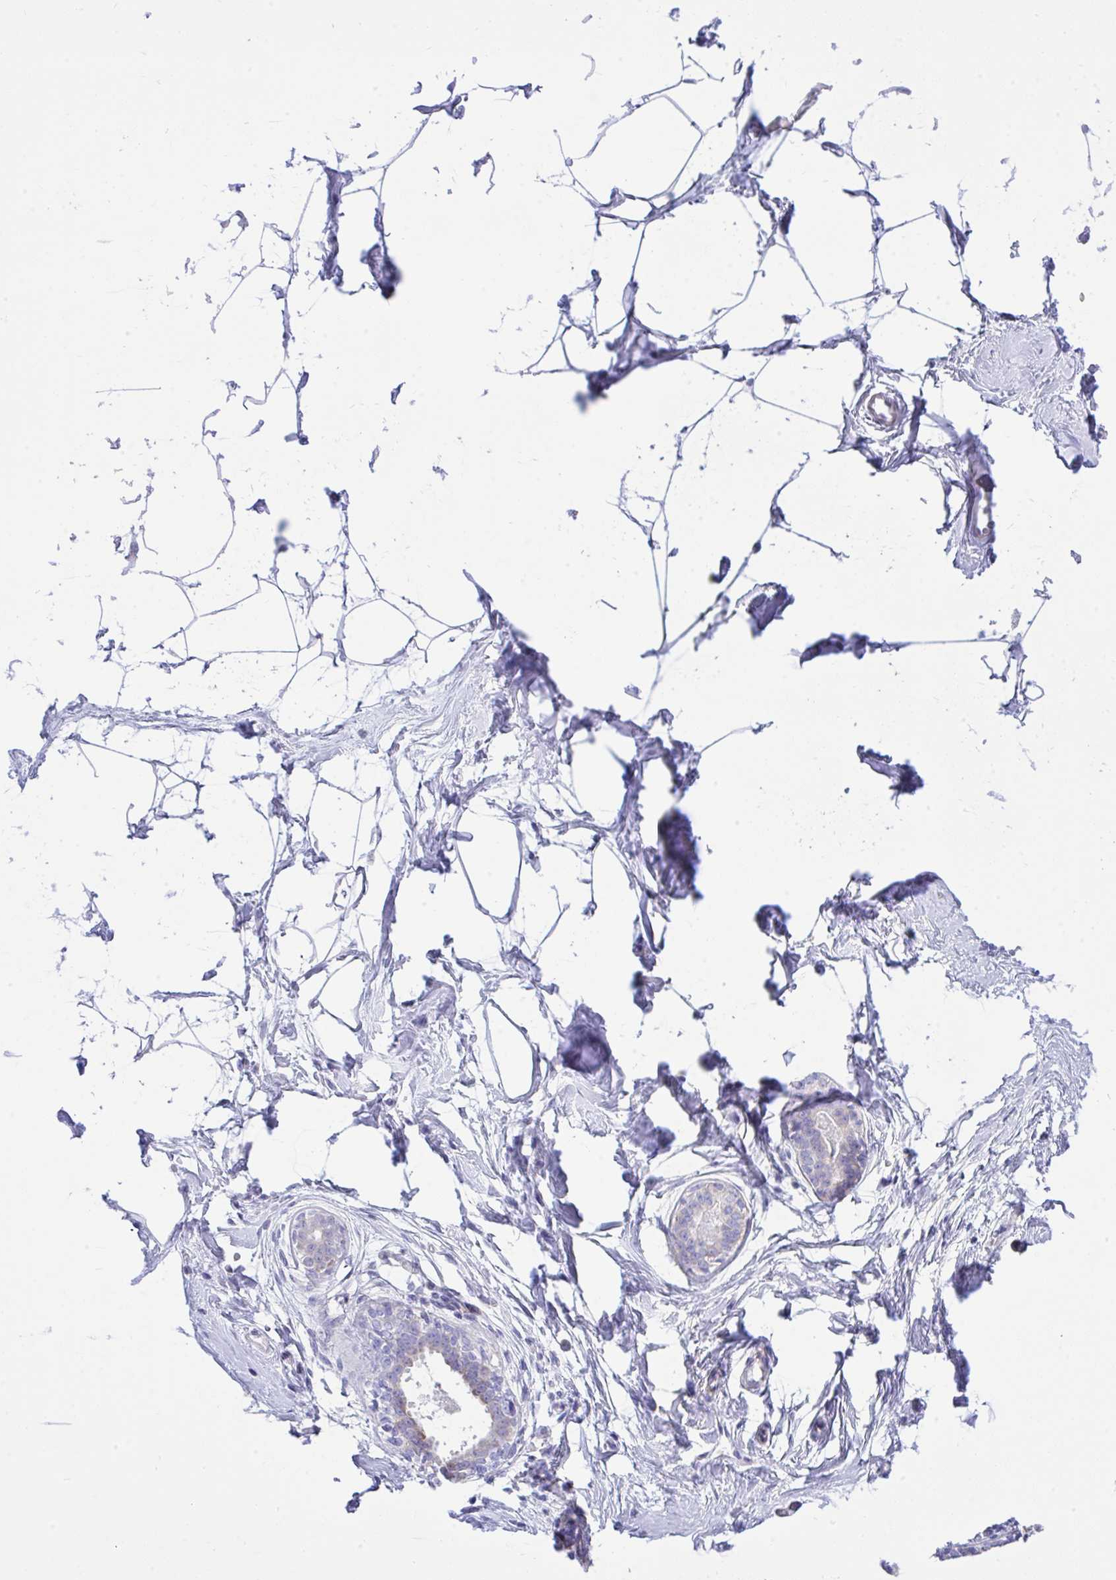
{"staining": {"intensity": "negative", "quantity": "none", "location": "none"}, "tissue": "breast", "cell_type": "Adipocytes", "image_type": "normal", "snomed": [{"axis": "morphology", "description": "Normal tissue, NOS"}, {"axis": "topography", "description": "Breast"}], "caption": "The photomicrograph exhibits no significant expression in adipocytes of breast. (DAB (3,3'-diaminobenzidine) immunohistochemistry visualized using brightfield microscopy, high magnification).", "gene": "EEF1A1", "patient": {"sex": "female", "age": 45}}